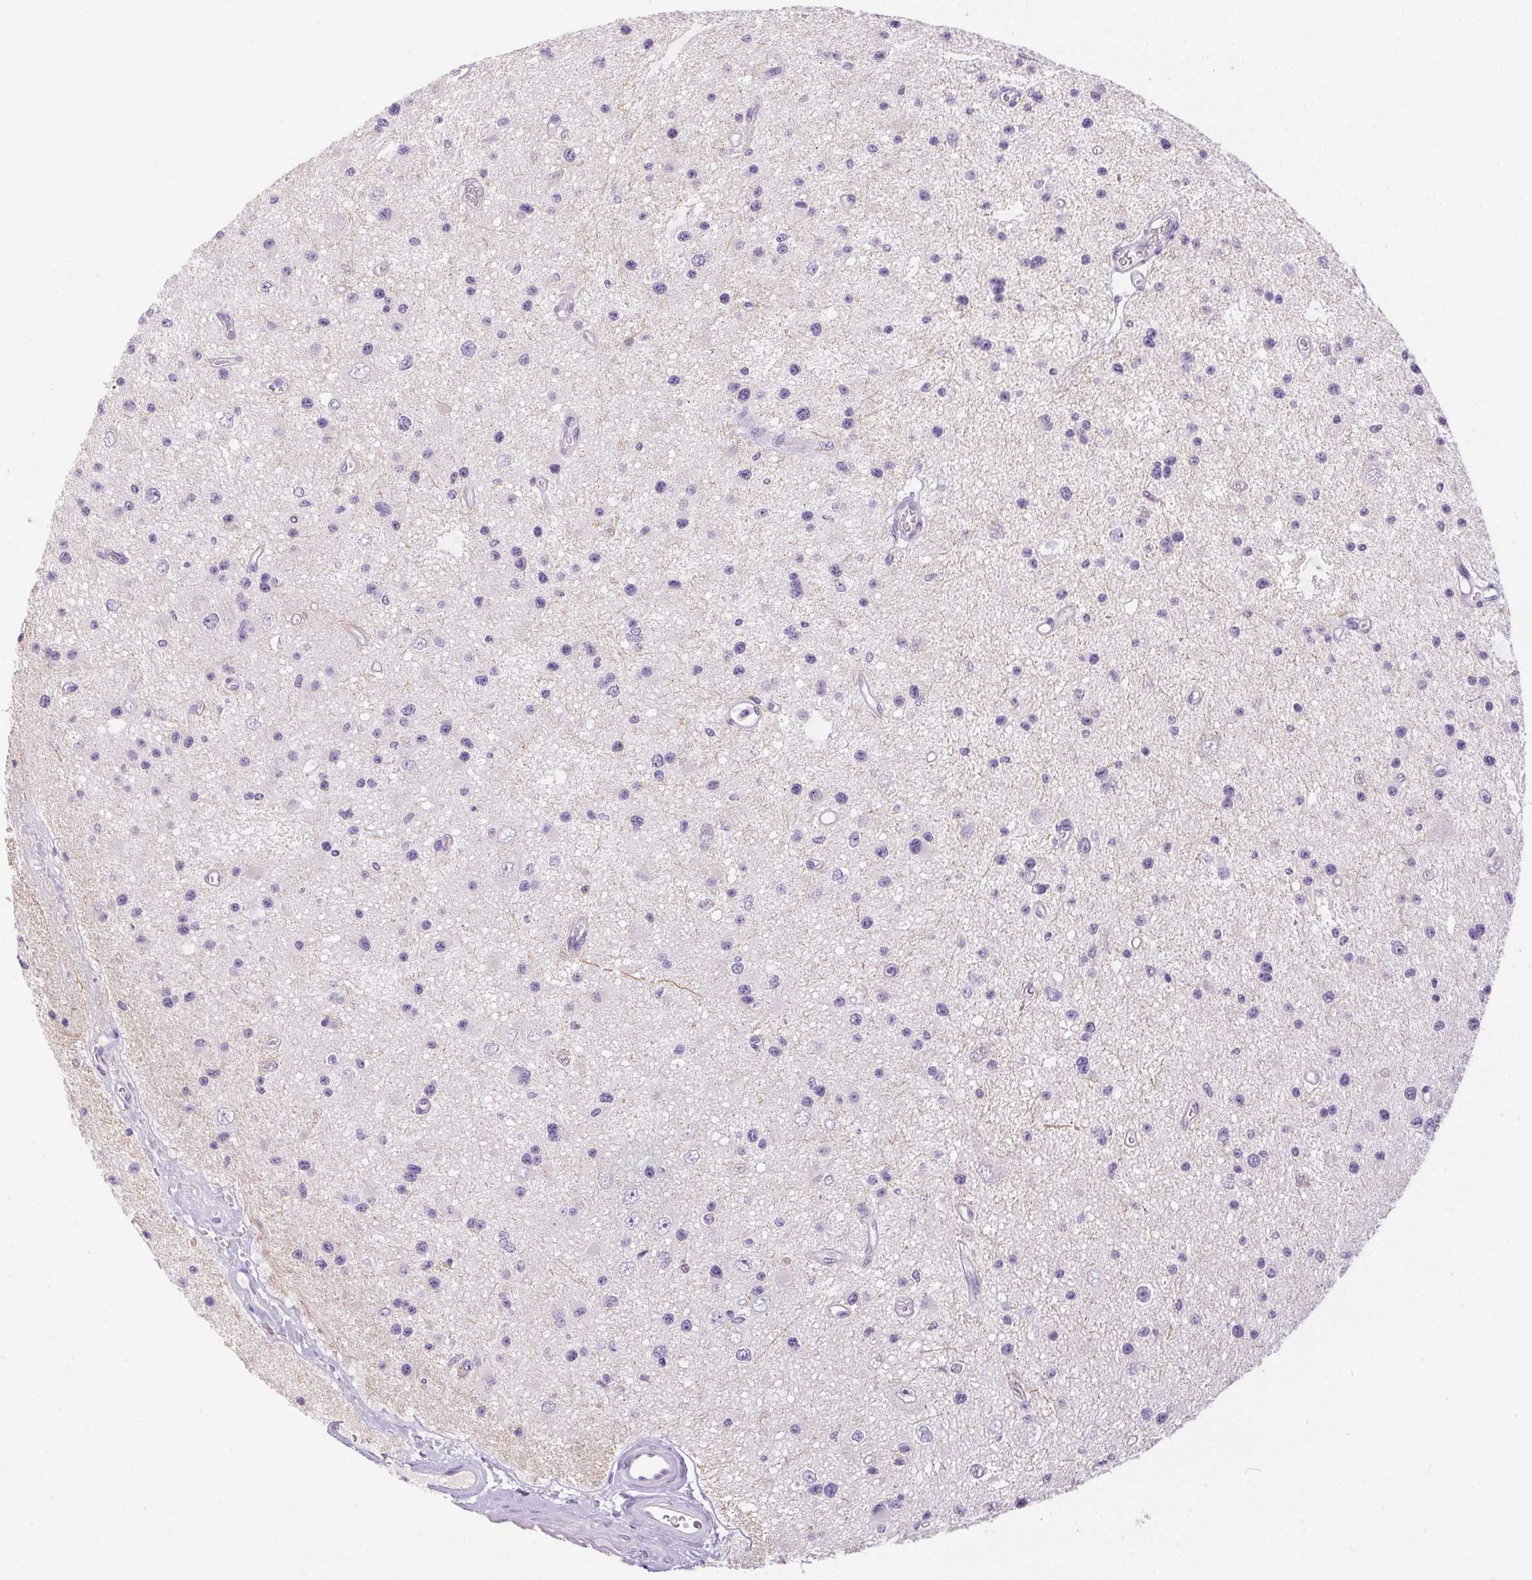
{"staining": {"intensity": "negative", "quantity": "none", "location": "none"}, "tissue": "glioma", "cell_type": "Tumor cells", "image_type": "cancer", "snomed": [{"axis": "morphology", "description": "Glioma, malignant, Low grade"}, {"axis": "topography", "description": "Brain"}], "caption": "The IHC image has no significant staining in tumor cells of malignant glioma (low-grade) tissue. (IHC, brightfield microscopy, high magnification).", "gene": "PNLIPRP3", "patient": {"sex": "male", "age": 43}}